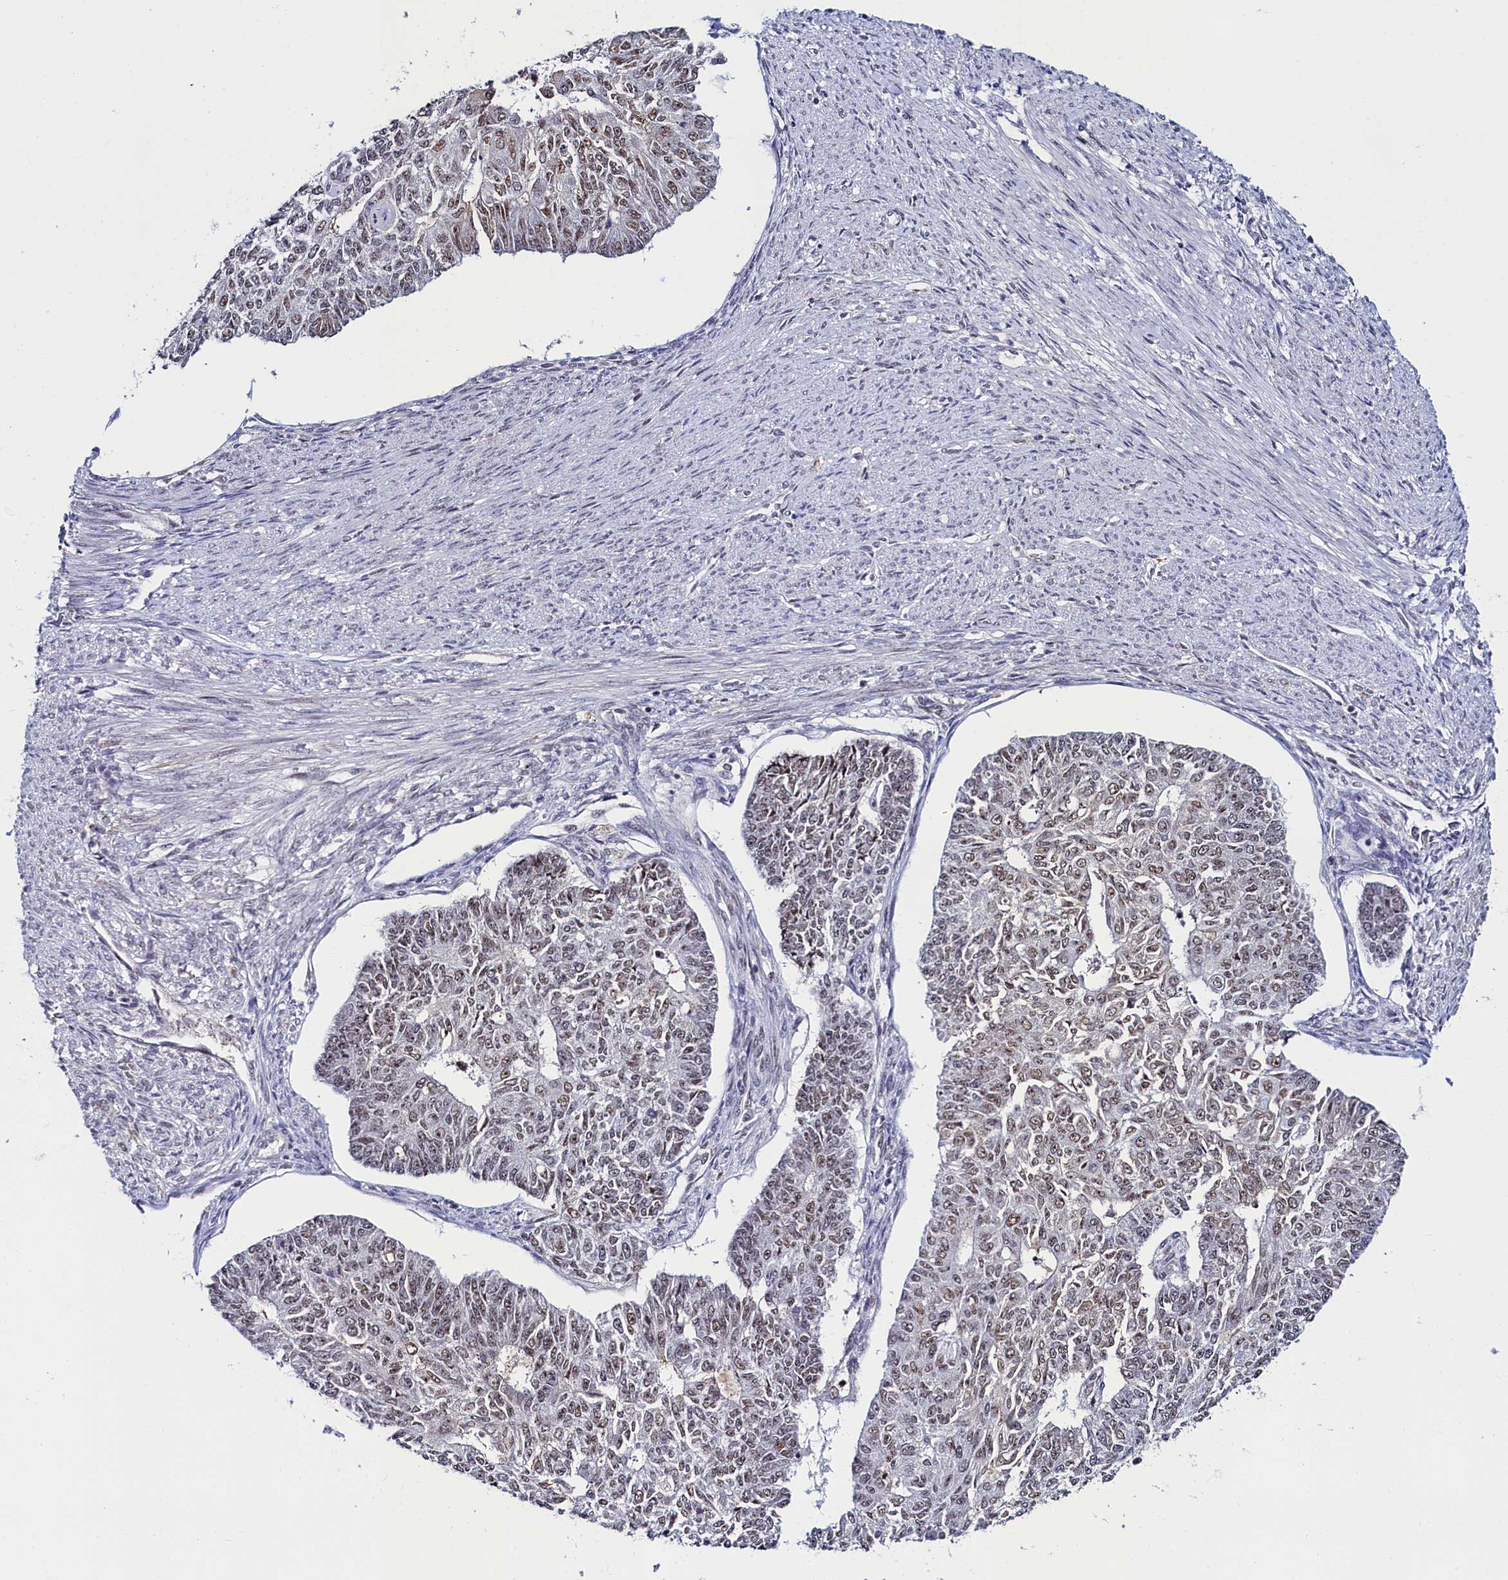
{"staining": {"intensity": "moderate", "quantity": ">75%", "location": "nuclear"}, "tissue": "endometrial cancer", "cell_type": "Tumor cells", "image_type": "cancer", "snomed": [{"axis": "morphology", "description": "Adenocarcinoma, NOS"}, {"axis": "topography", "description": "Endometrium"}], "caption": "High-power microscopy captured an immunohistochemistry (IHC) micrograph of endometrial cancer, revealing moderate nuclear expression in approximately >75% of tumor cells.", "gene": "INTS14", "patient": {"sex": "female", "age": 32}}